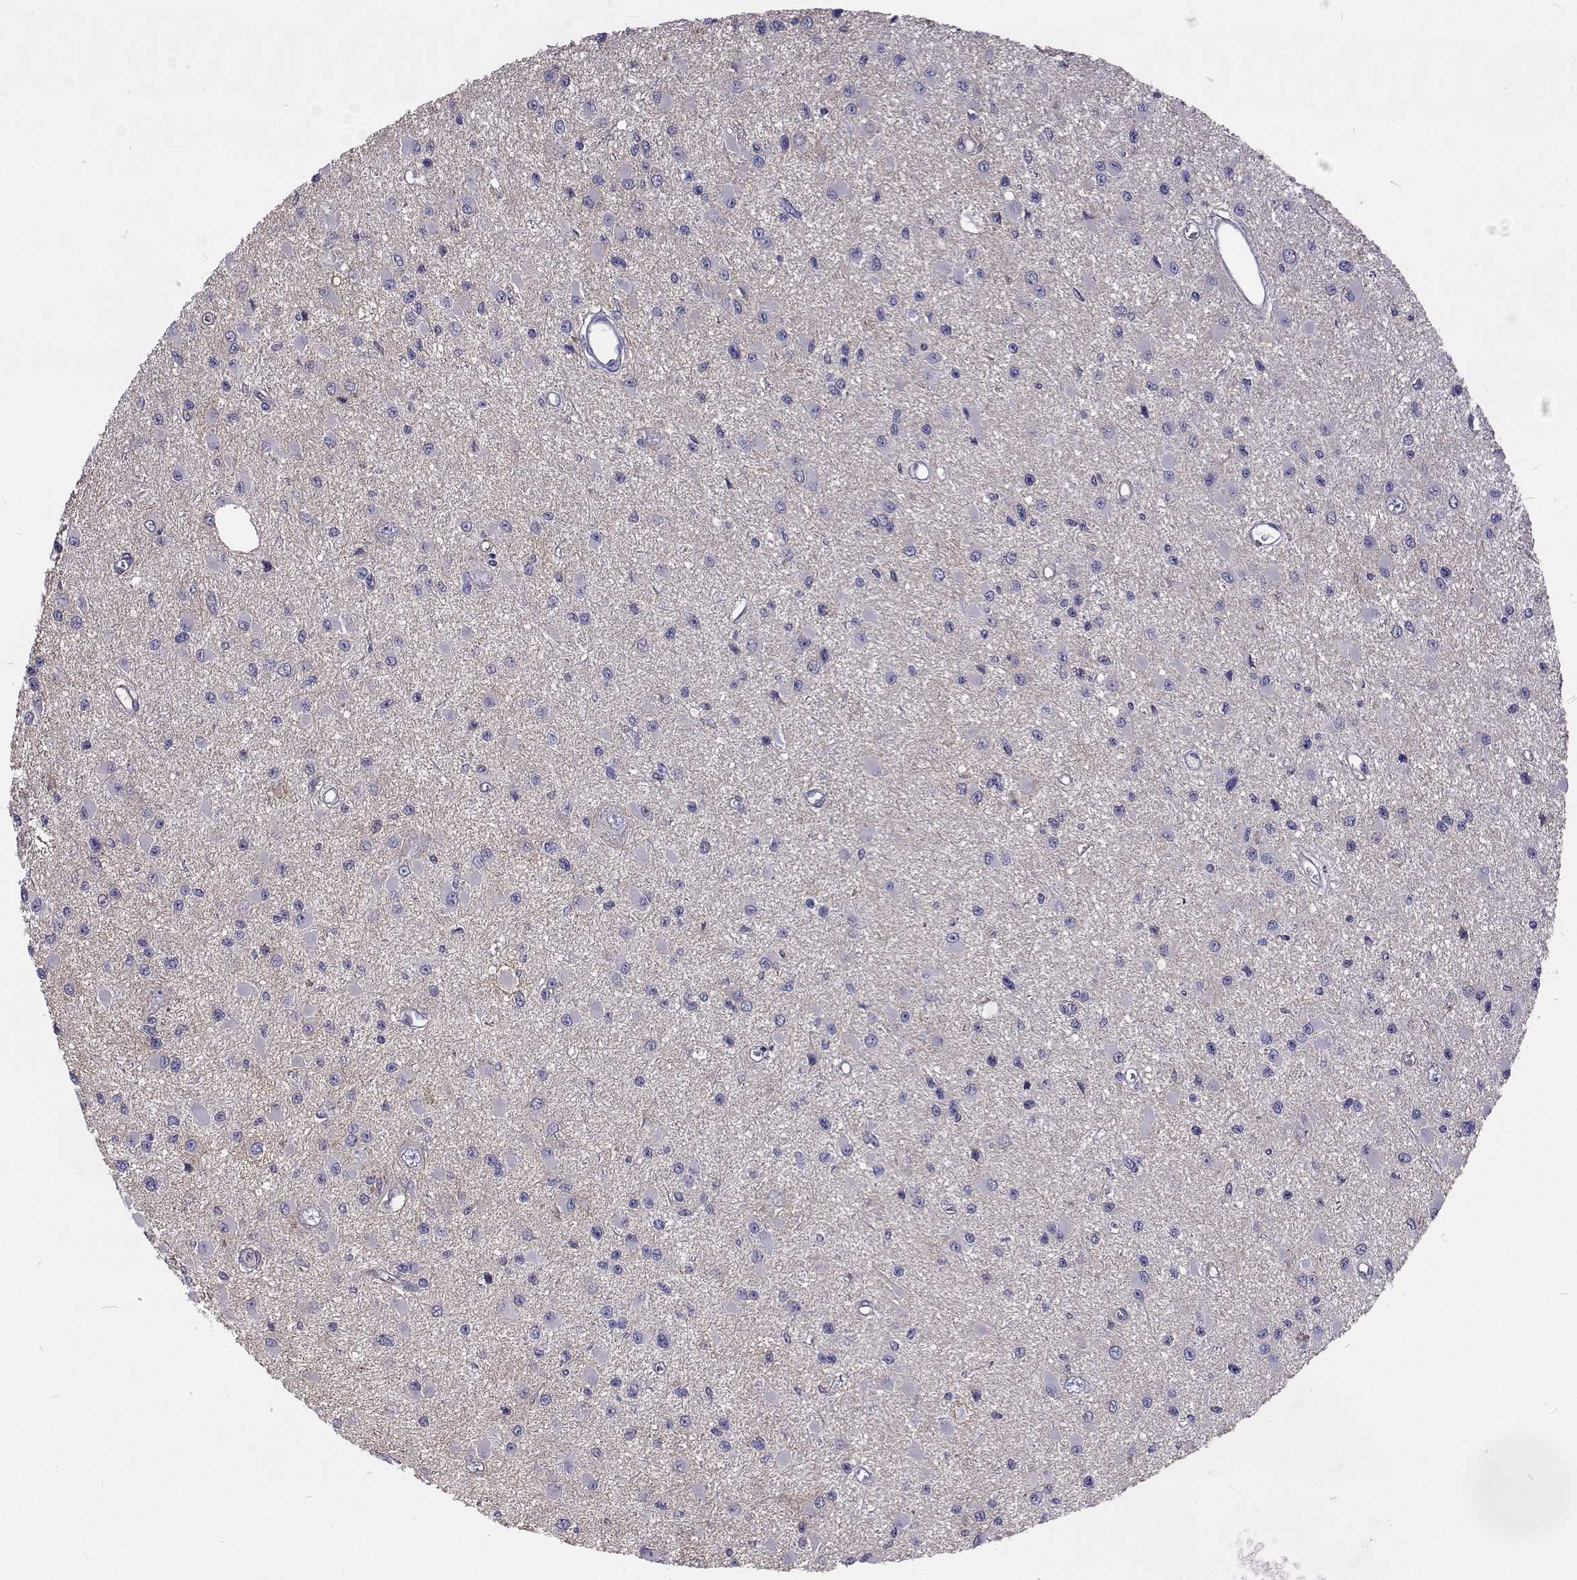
{"staining": {"intensity": "negative", "quantity": "none", "location": "none"}, "tissue": "glioma", "cell_type": "Tumor cells", "image_type": "cancer", "snomed": [{"axis": "morphology", "description": "Glioma, malignant, High grade"}, {"axis": "topography", "description": "Brain"}], "caption": "Tumor cells show no significant expression in malignant high-grade glioma.", "gene": "NPR3", "patient": {"sex": "male", "age": 54}}